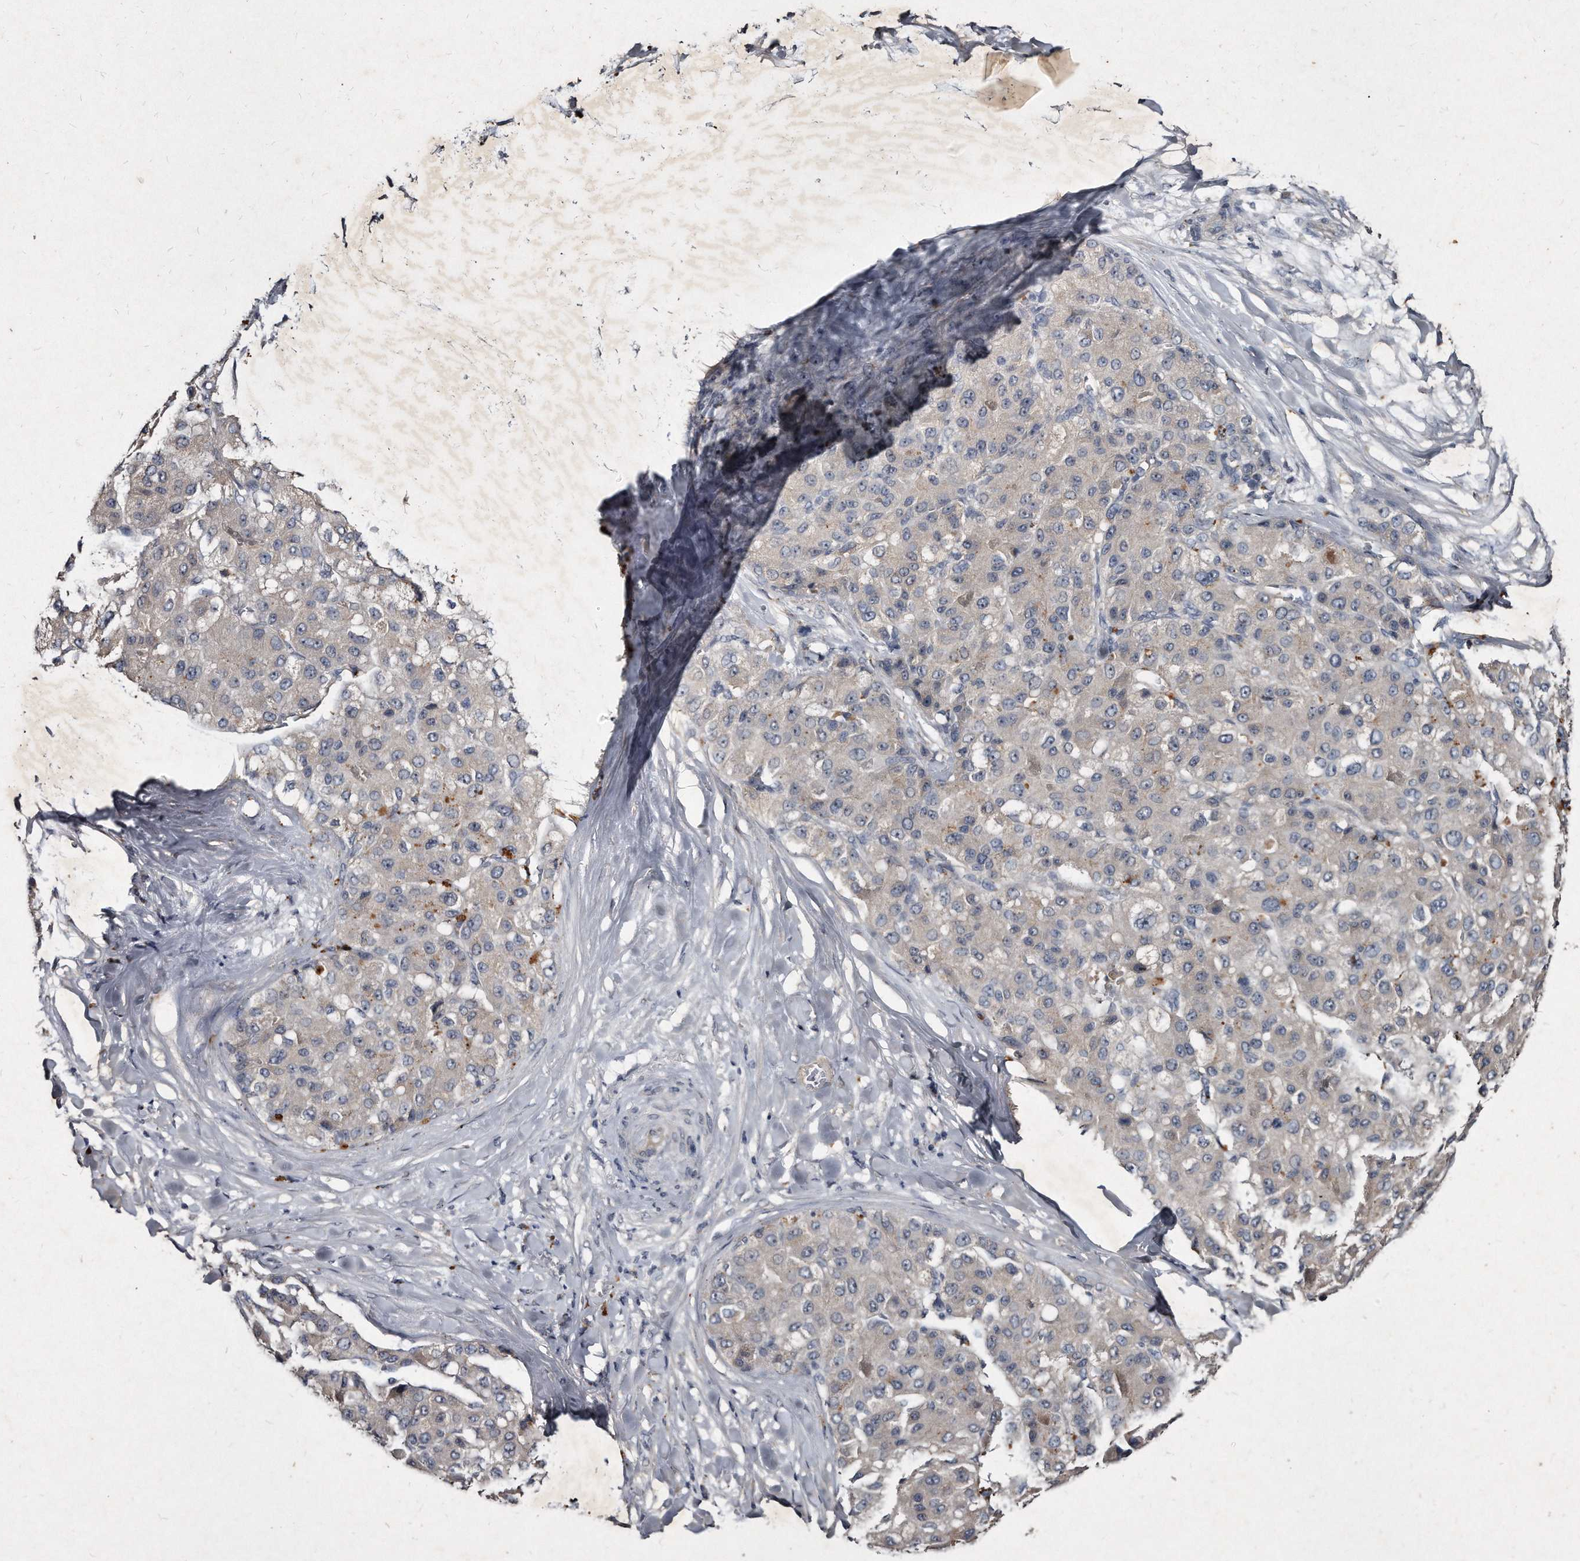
{"staining": {"intensity": "negative", "quantity": "none", "location": "none"}, "tissue": "liver cancer", "cell_type": "Tumor cells", "image_type": "cancer", "snomed": [{"axis": "morphology", "description": "Carcinoma, Hepatocellular, NOS"}, {"axis": "topography", "description": "Liver"}], "caption": "An image of liver cancer (hepatocellular carcinoma) stained for a protein exhibits no brown staining in tumor cells. The staining is performed using DAB brown chromogen with nuclei counter-stained in using hematoxylin.", "gene": "KLHDC3", "patient": {"sex": "male", "age": 80}}